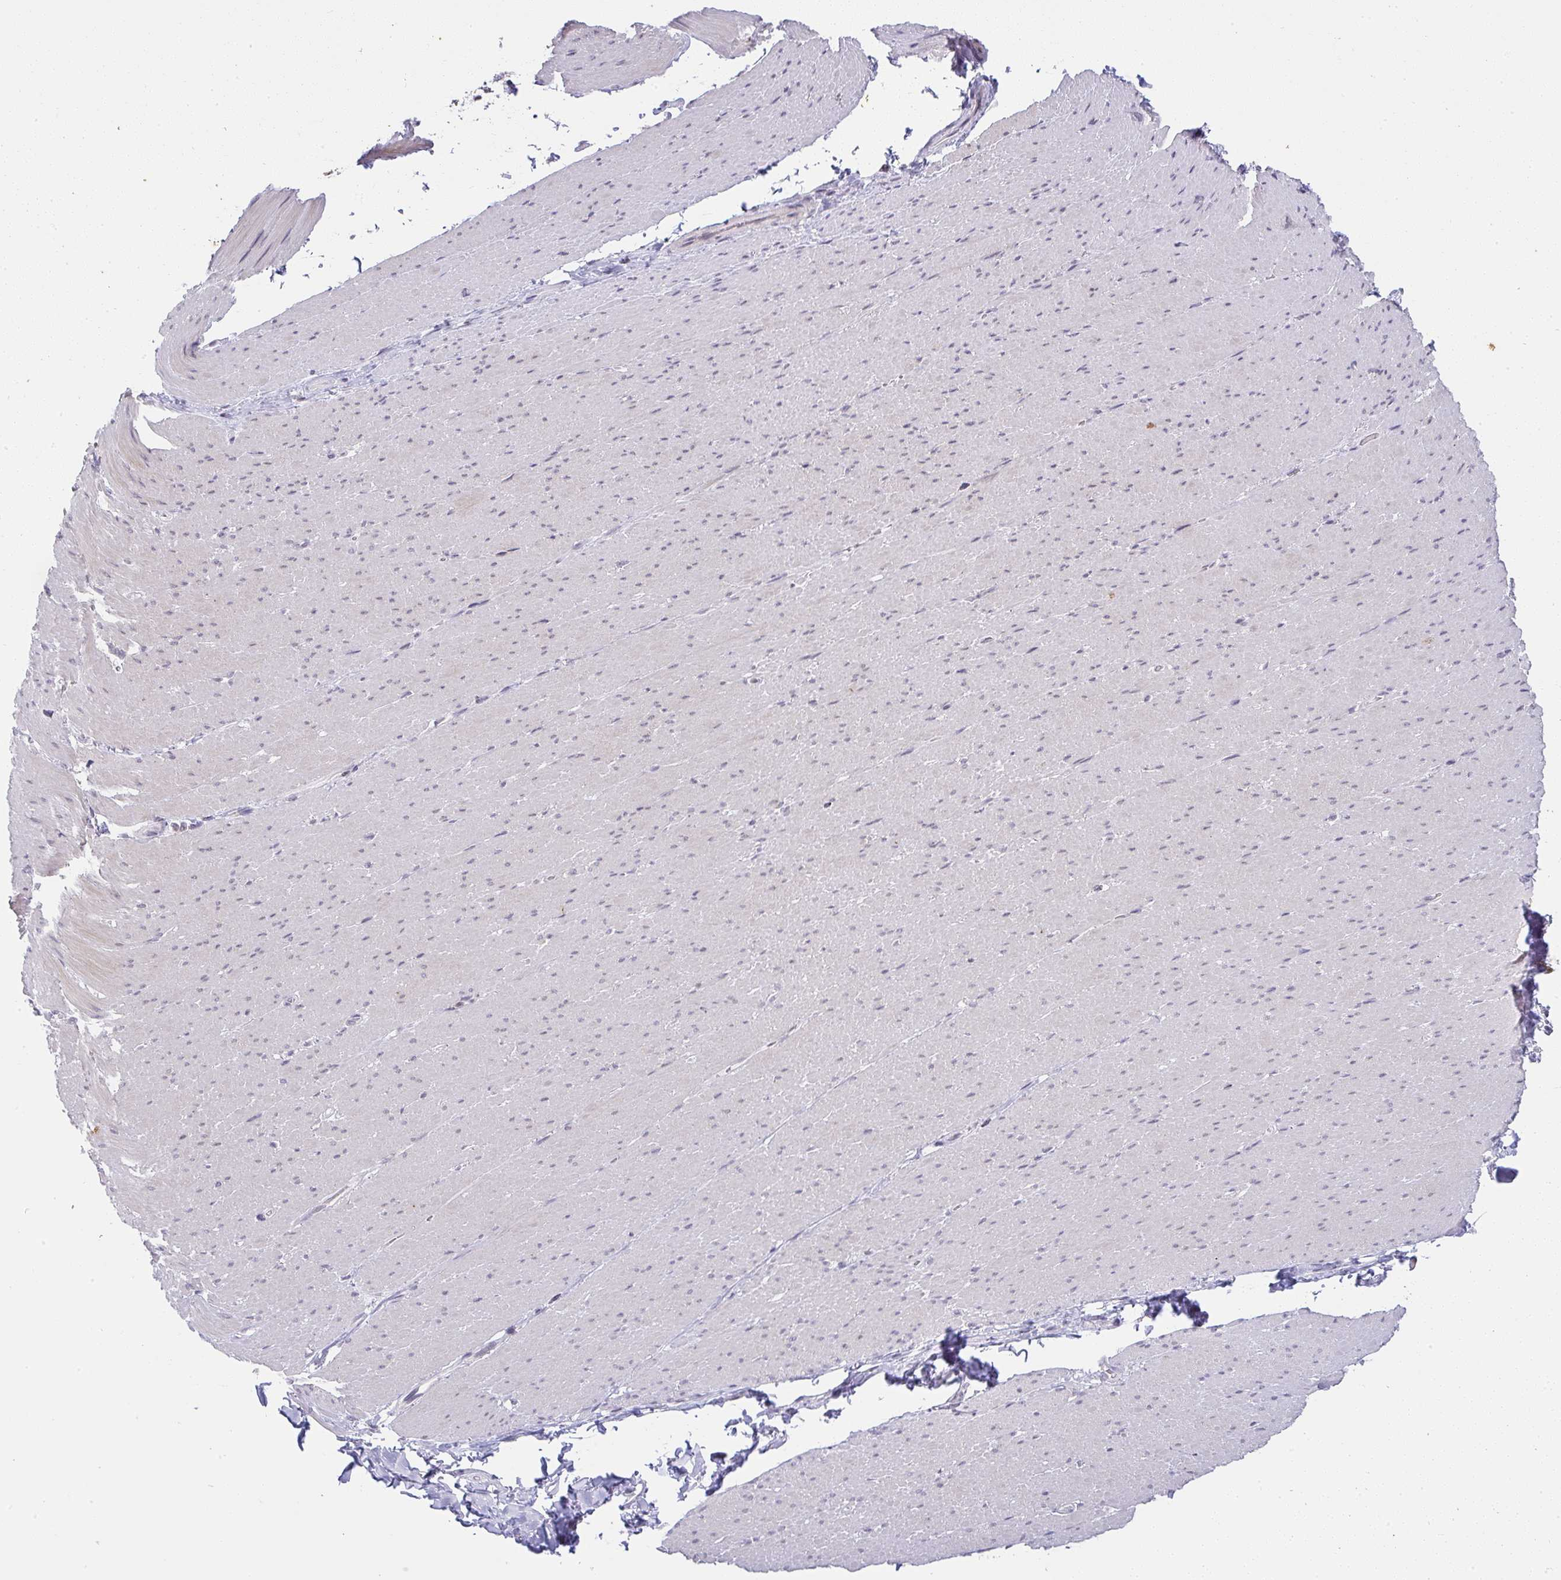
{"staining": {"intensity": "negative", "quantity": "none", "location": "none"}, "tissue": "smooth muscle", "cell_type": "Smooth muscle cells", "image_type": "normal", "snomed": [{"axis": "morphology", "description": "Normal tissue, NOS"}, {"axis": "topography", "description": "Smooth muscle"}, {"axis": "topography", "description": "Rectum"}], "caption": "Immunohistochemical staining of benign smooth muscle shows no significant expression in smooth muscle cells. (DAB IHC with hematoxylin counter stain).", "gene": "CACNA1S", "patient": {"sex": "male", "age": 53}}